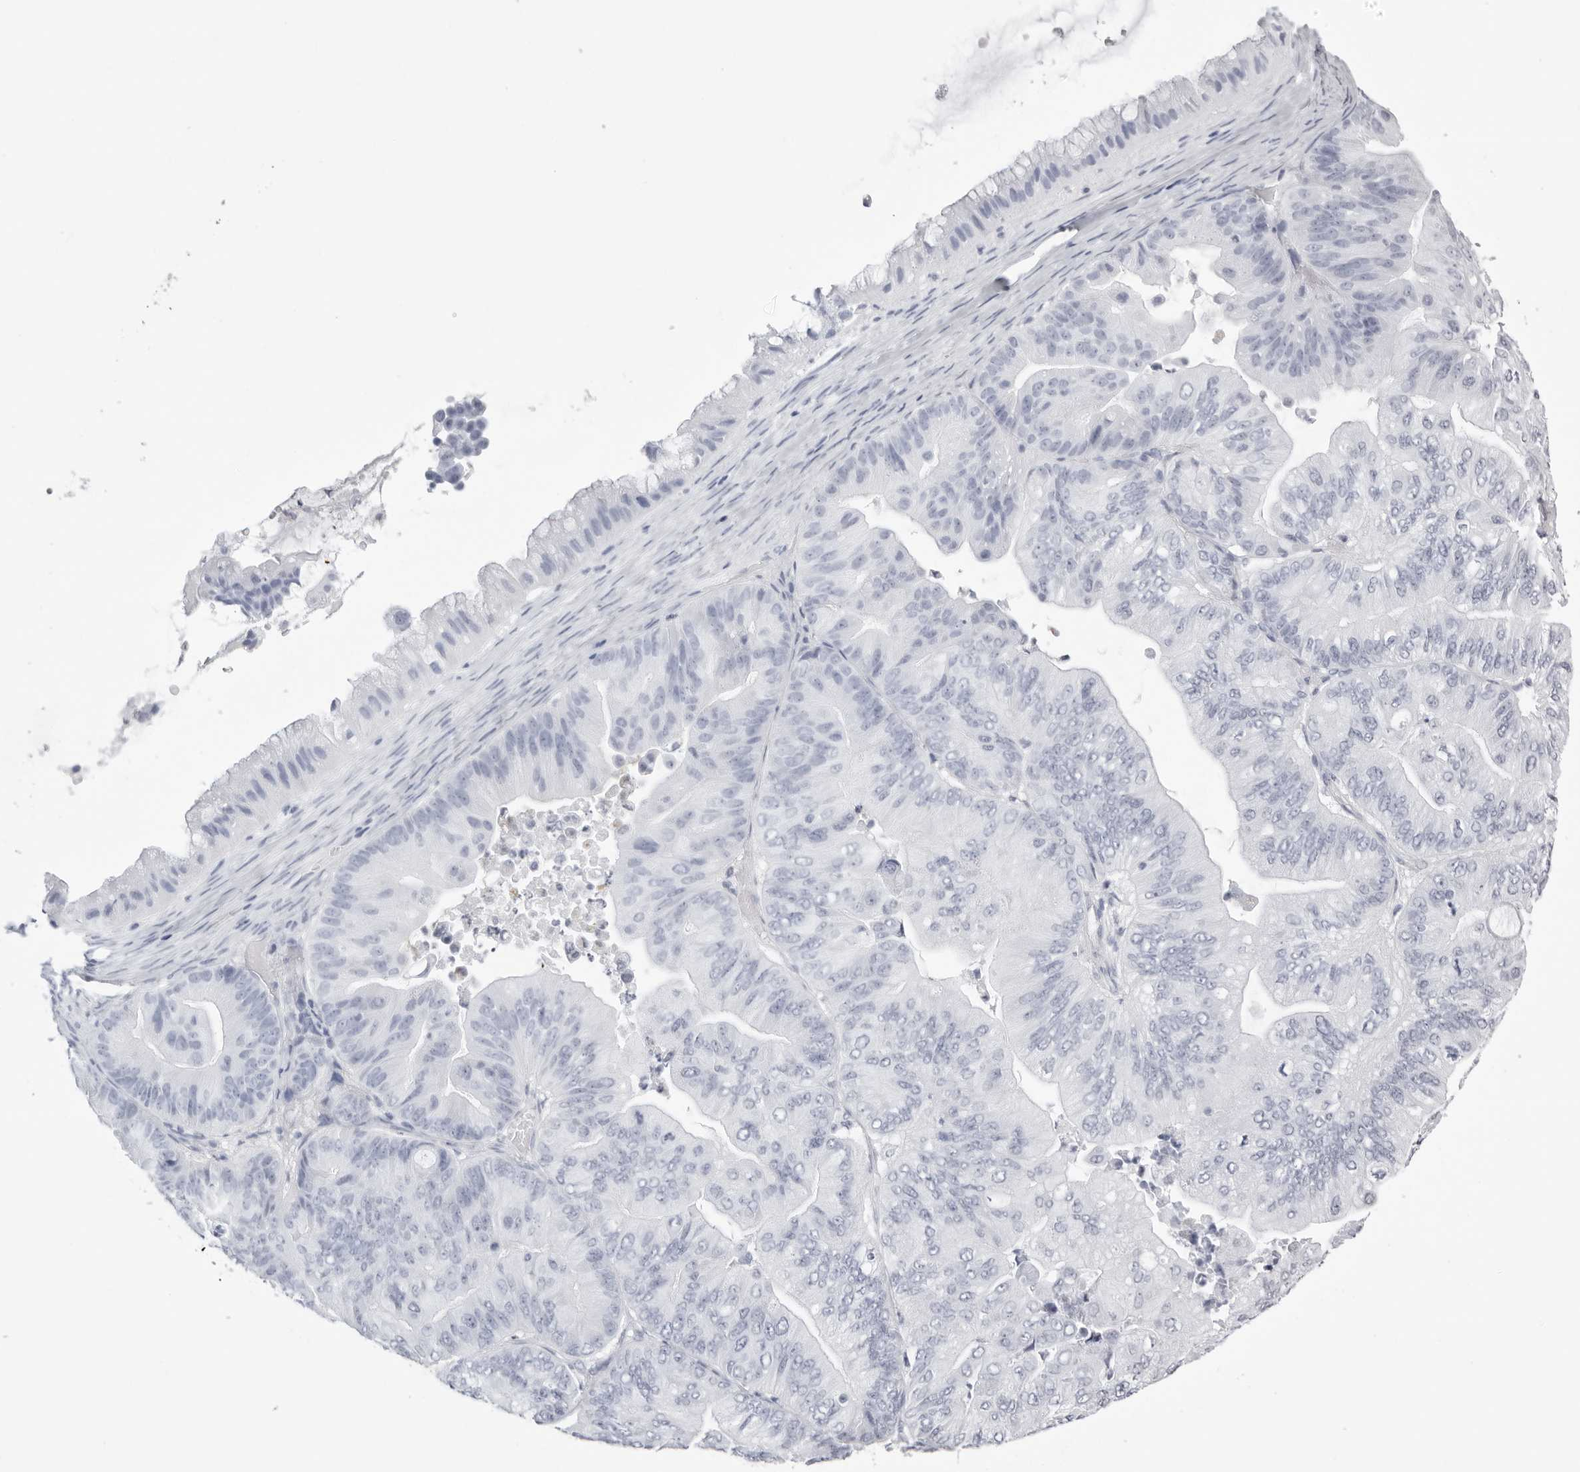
{"staining": {"intensity": "negative", "quantity": "none", "location": "none"}, "tissue": "ovarian cancer", "cell_type": "Tumor cells", "image_type": "cancer", "snomed": [{"axis": "morphology", "description": "Cystadenocarcinoma, mucinous, NOS"}, {"axis": "topography", "description": "Ovary"}], "caption": "This is an immunohistochemistry (IHC) photomicrograph of human mucinous cystadenocarcinoma (ovarian). There is no expression in tumor cells.", "gene": "TMOD4", "patient": {"sex": "female", "age": 61}}